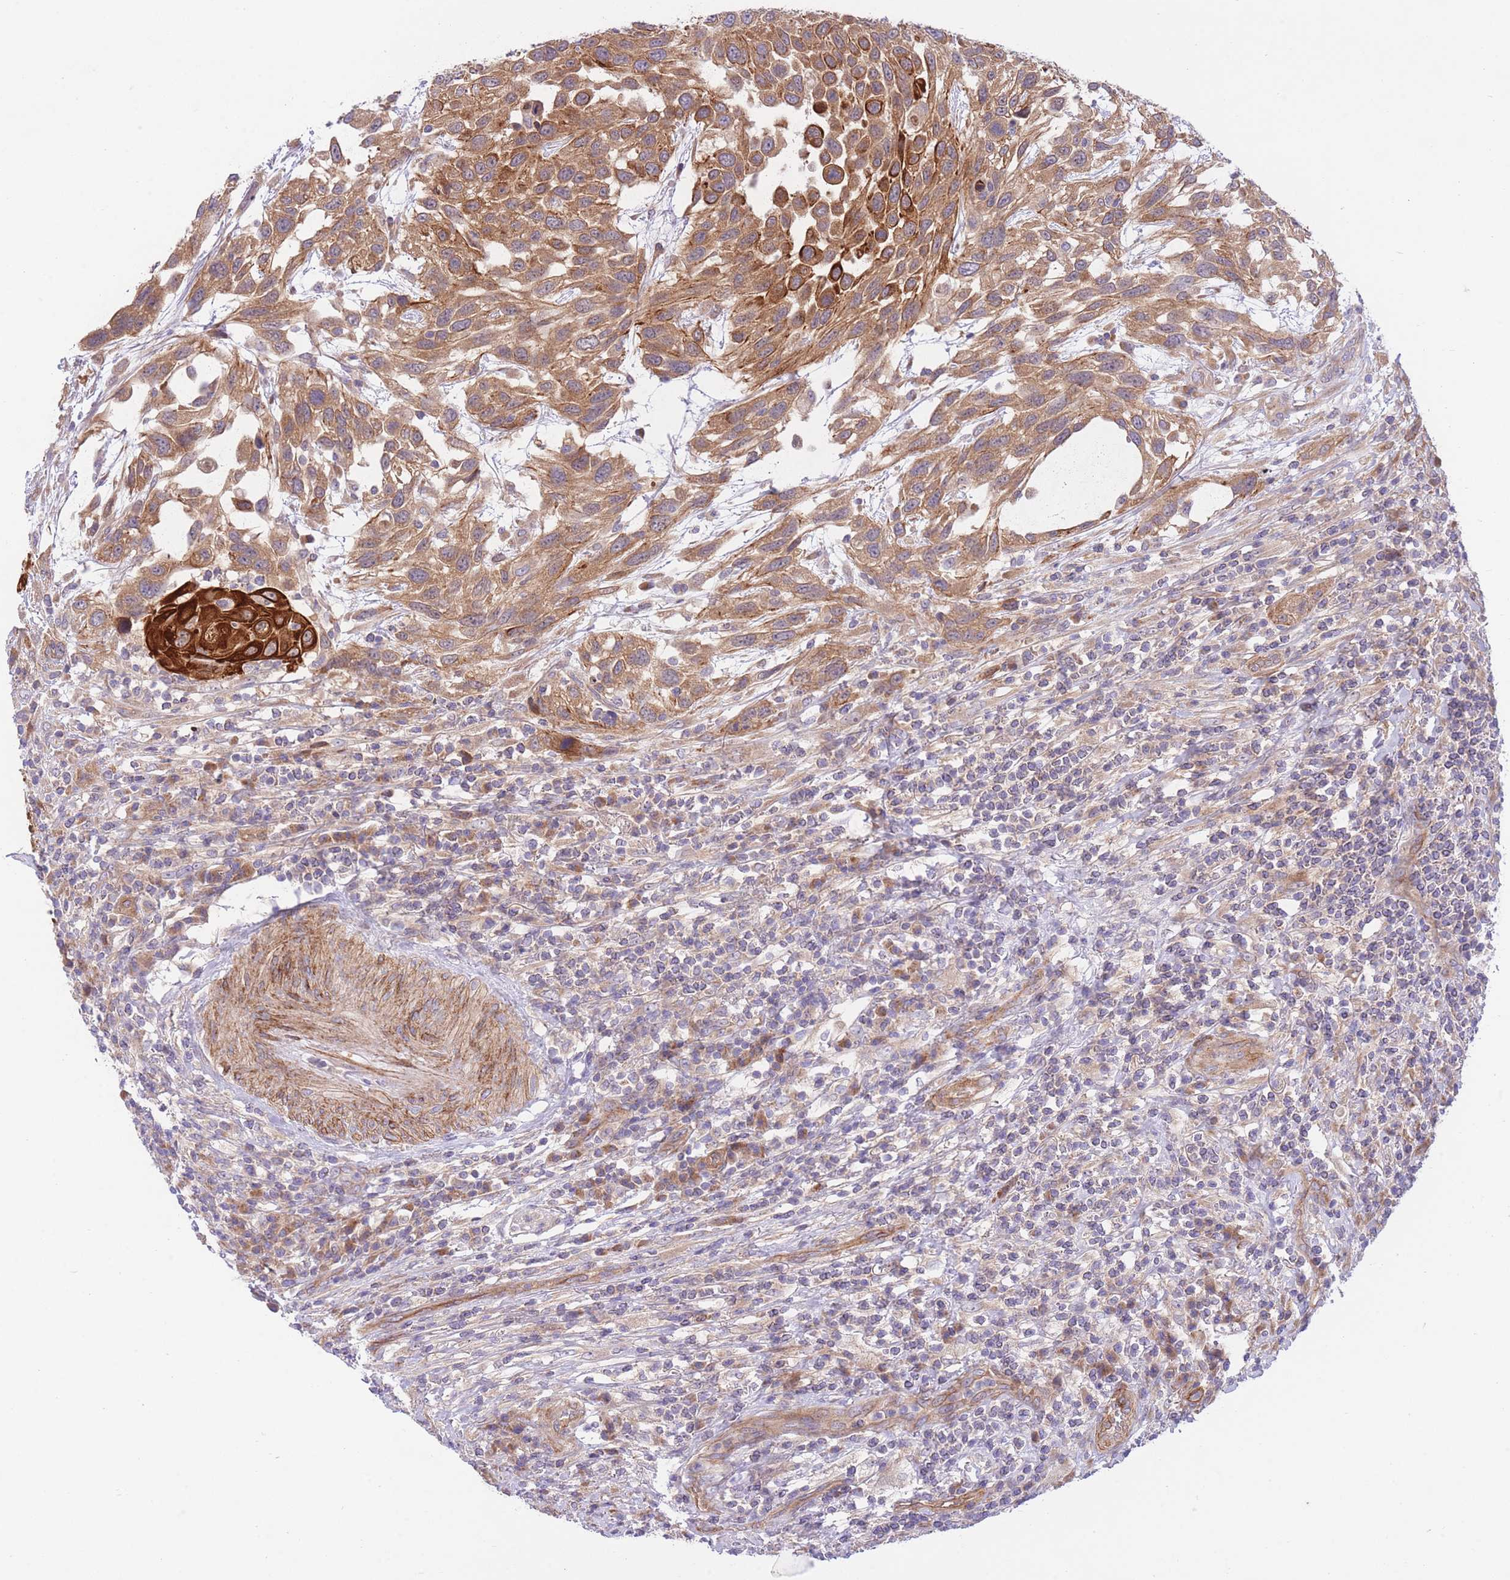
{"staining": {"intensity": "strong", "quantity": ">75%", "location": "cytoplasmic/membranous"}, "tissue": "urothelial cancer", "cell_type": "Tumor cells", "image_type": "cancer", "snomed": [{"axis": "morphology", "description": "Urothelial carcinoma, High grade"}, {"axis": "topography", "description": "Urinary bladder"}], "caption": "Urothelial carcinoma (high-grade) stained with a protein marker demonstrates strong staining in tumor cells.", "gene": "CHAC1", "patient": {"sex": "female", "age": 70}}